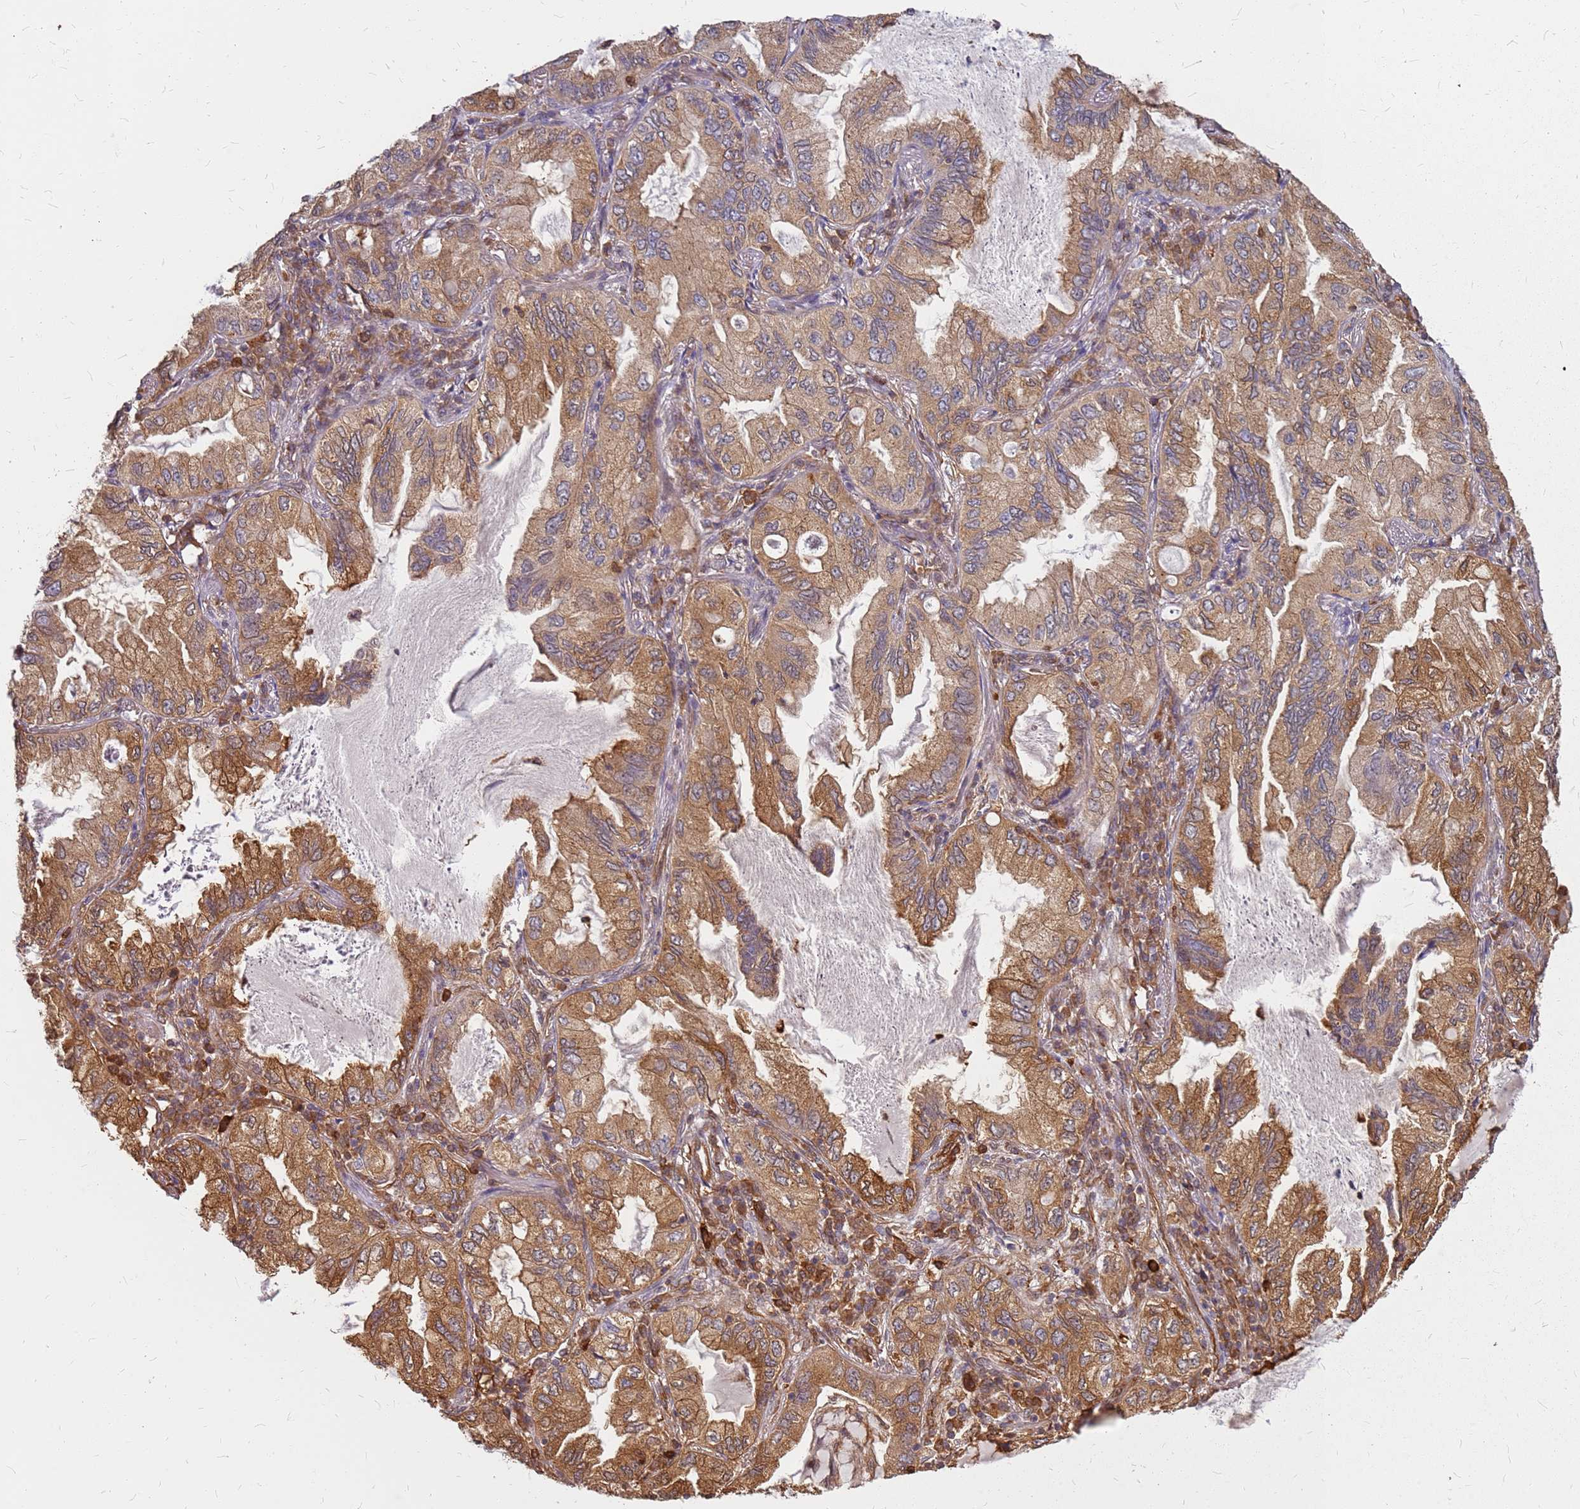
{"staining": {"intensity": "moderate", "quantity": ">75%", "location": "cytoplasmic/membranous"}, "tissue": "lung cancer", "cell_type": "Tumor cells", "image_type": "cancer", "snomed": [{"axis": "morphology", "description": "Adenocarcinoma, NOS"}, {"axis": "topography", "description": "Lung"}], "caption": "Protein analysis of lung adenocarcinoma tissue exhibits moderate cytoplasmic/membranous positivity in approximately >75% of tumor cells.", "gene": "HDX", "patient": {"sex": "female", "age": 69}}